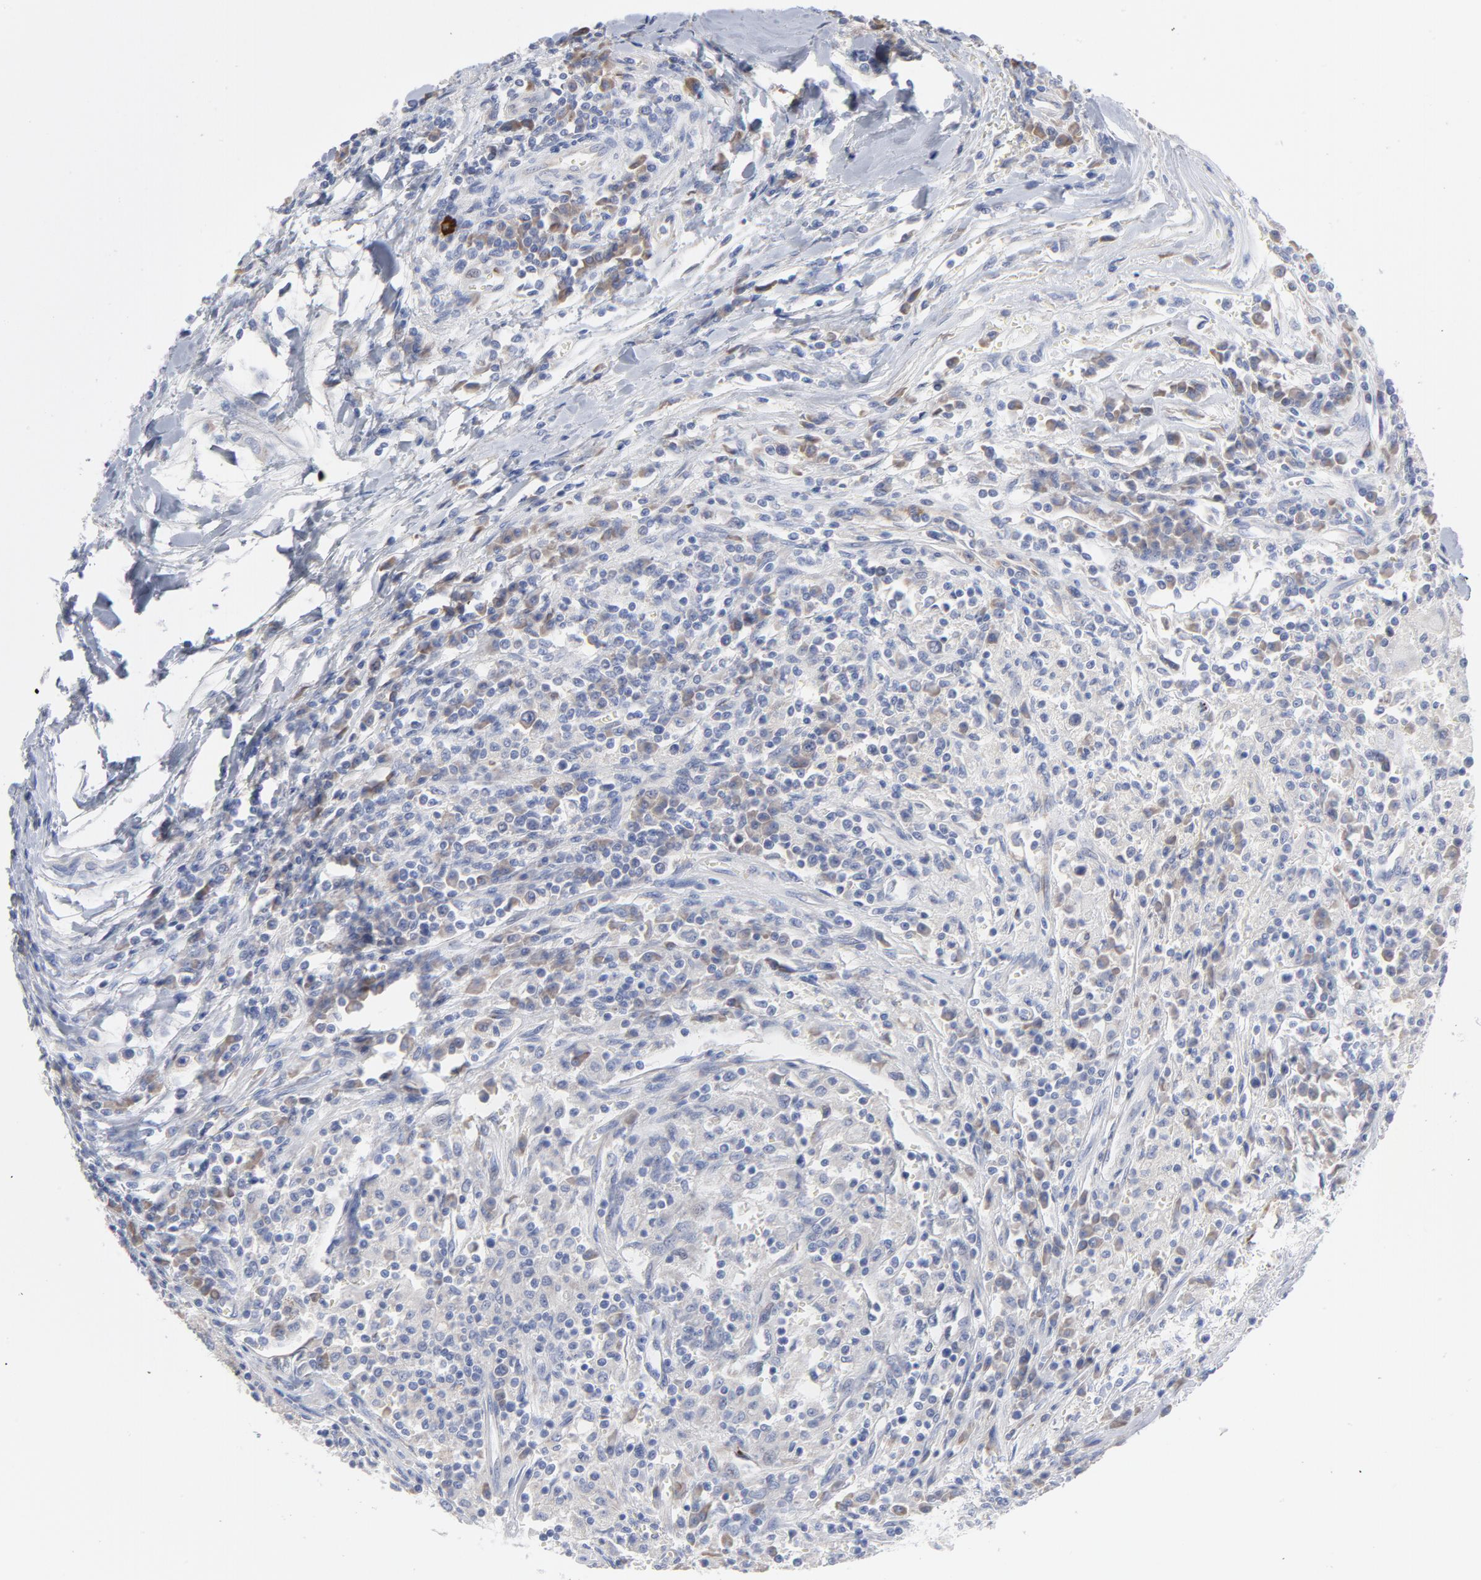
{"staining": {"intensity": "weak", "quantity": "<25%", "location": "cytoplasmic/membranous"}, "tissue": "renal cancer", "cell_type": "Tumor cells", "image_type": "cancer", "snomed": [{"axis": "morphology", "description": "Normal tissue, NOS"}, {"axis": "morphology", "description": "Adenocarcinoma, NOS"}, {"axis": "topography", "description": "Kidney"}], "caption": "This is an IHC image of human renal cancer. There is no staining in tumor cells.", "gene": "CPE", "patient": {"sex": "male", "age": 71}}